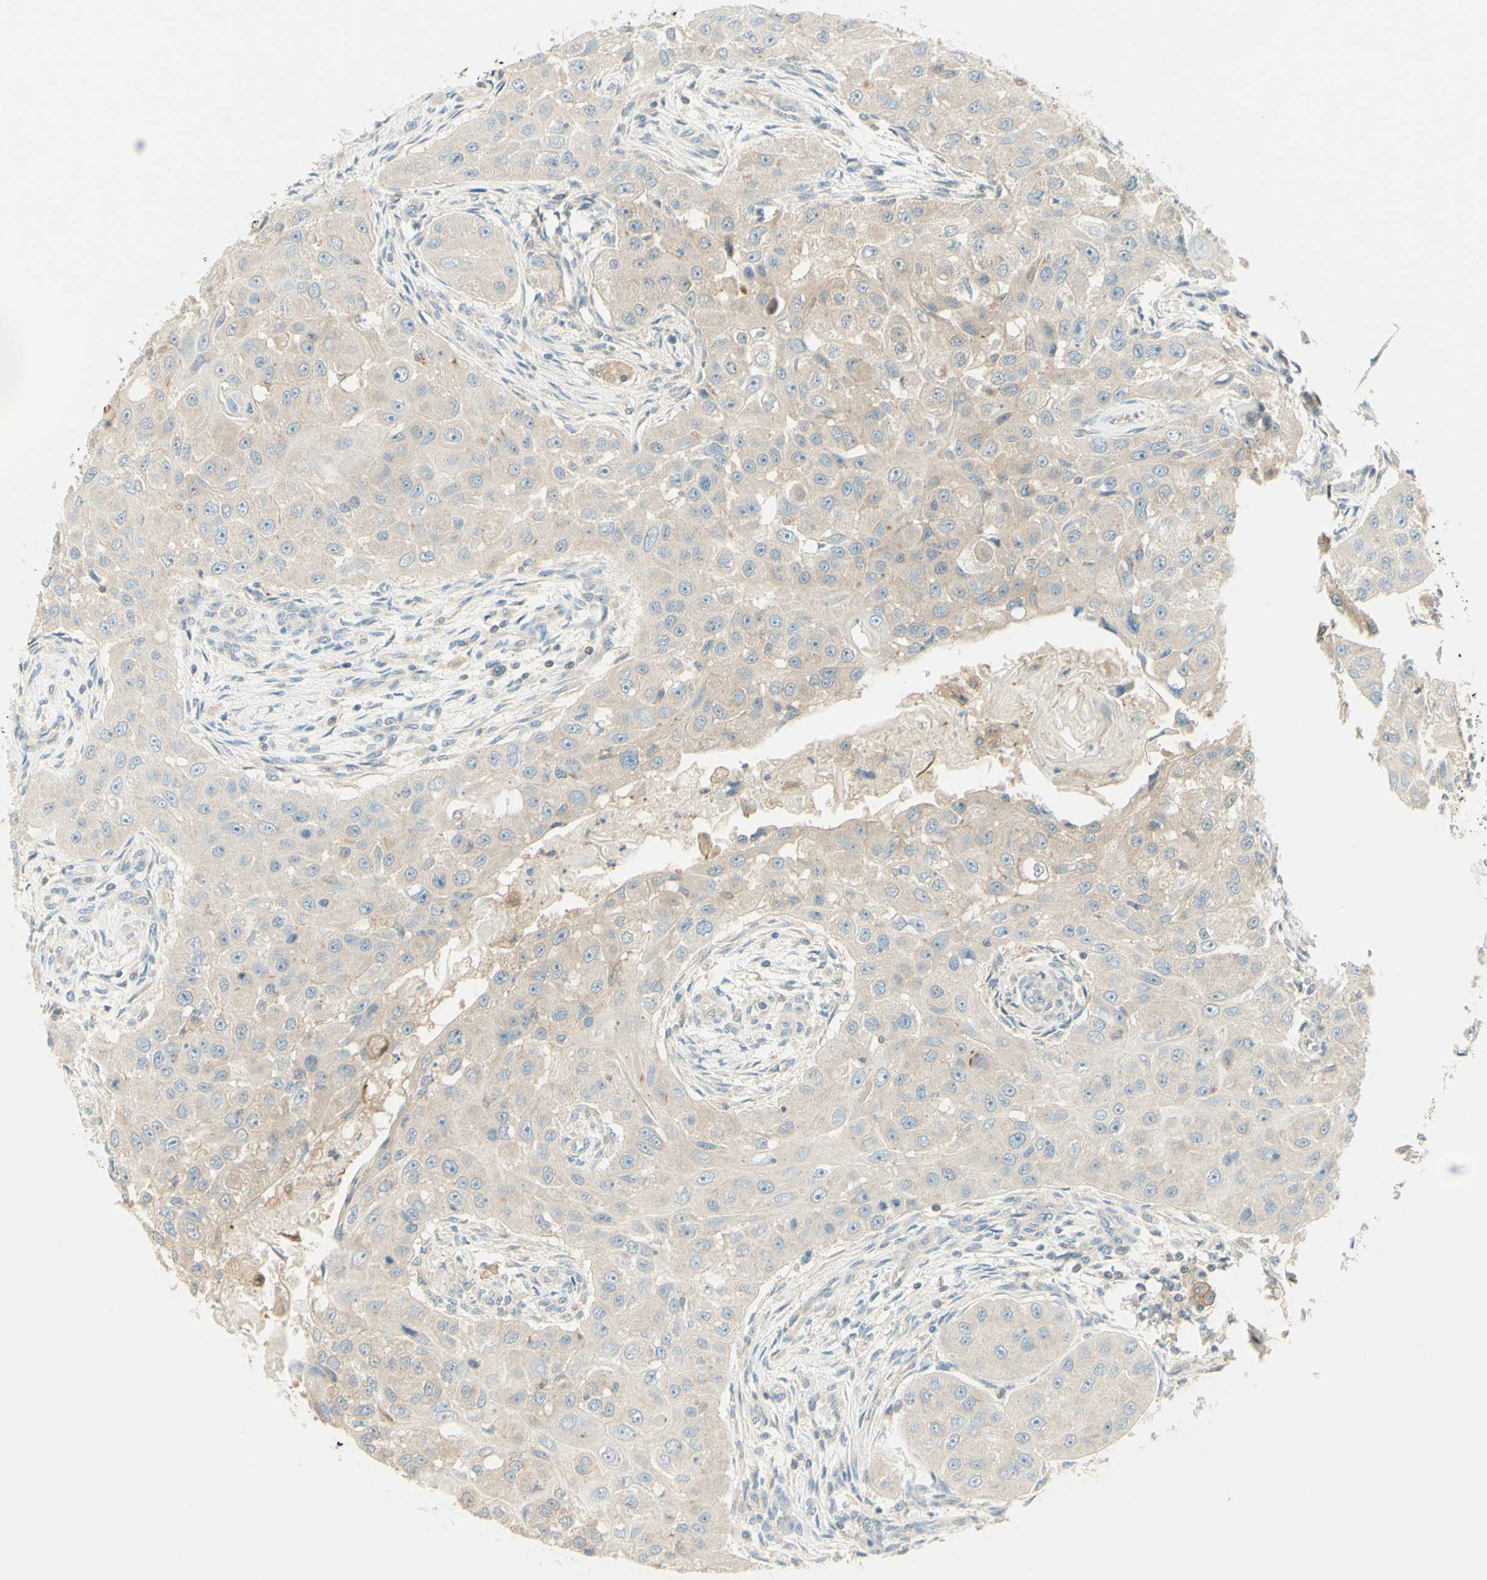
{"staining": {"intensity": "weak", "quantity": "25%-75%", "location": "cytoplasmic/membranous"}, "tissue": "head and neck cancer", "cell_type": "Tumor cells", "image_type": "cancer", "snomed": [{"axis": "morphology", "description": "Normal tissue, NOS"}, {"axis": "morphology", "description": "Squamous cell carcinoma, NOS"}, {"axis": "topography", "description": "Skeletal muscle"}, {"axis": "topography", "description": "Head-Neck"}], "caption": "Tumor cells demonstrate low levels of weak cytoplasmic/membranous staining in about 25%-75% of cells in head and neck cancer.", "gene": "PROM1", "patient": {"sex": "male", "age": 51}}